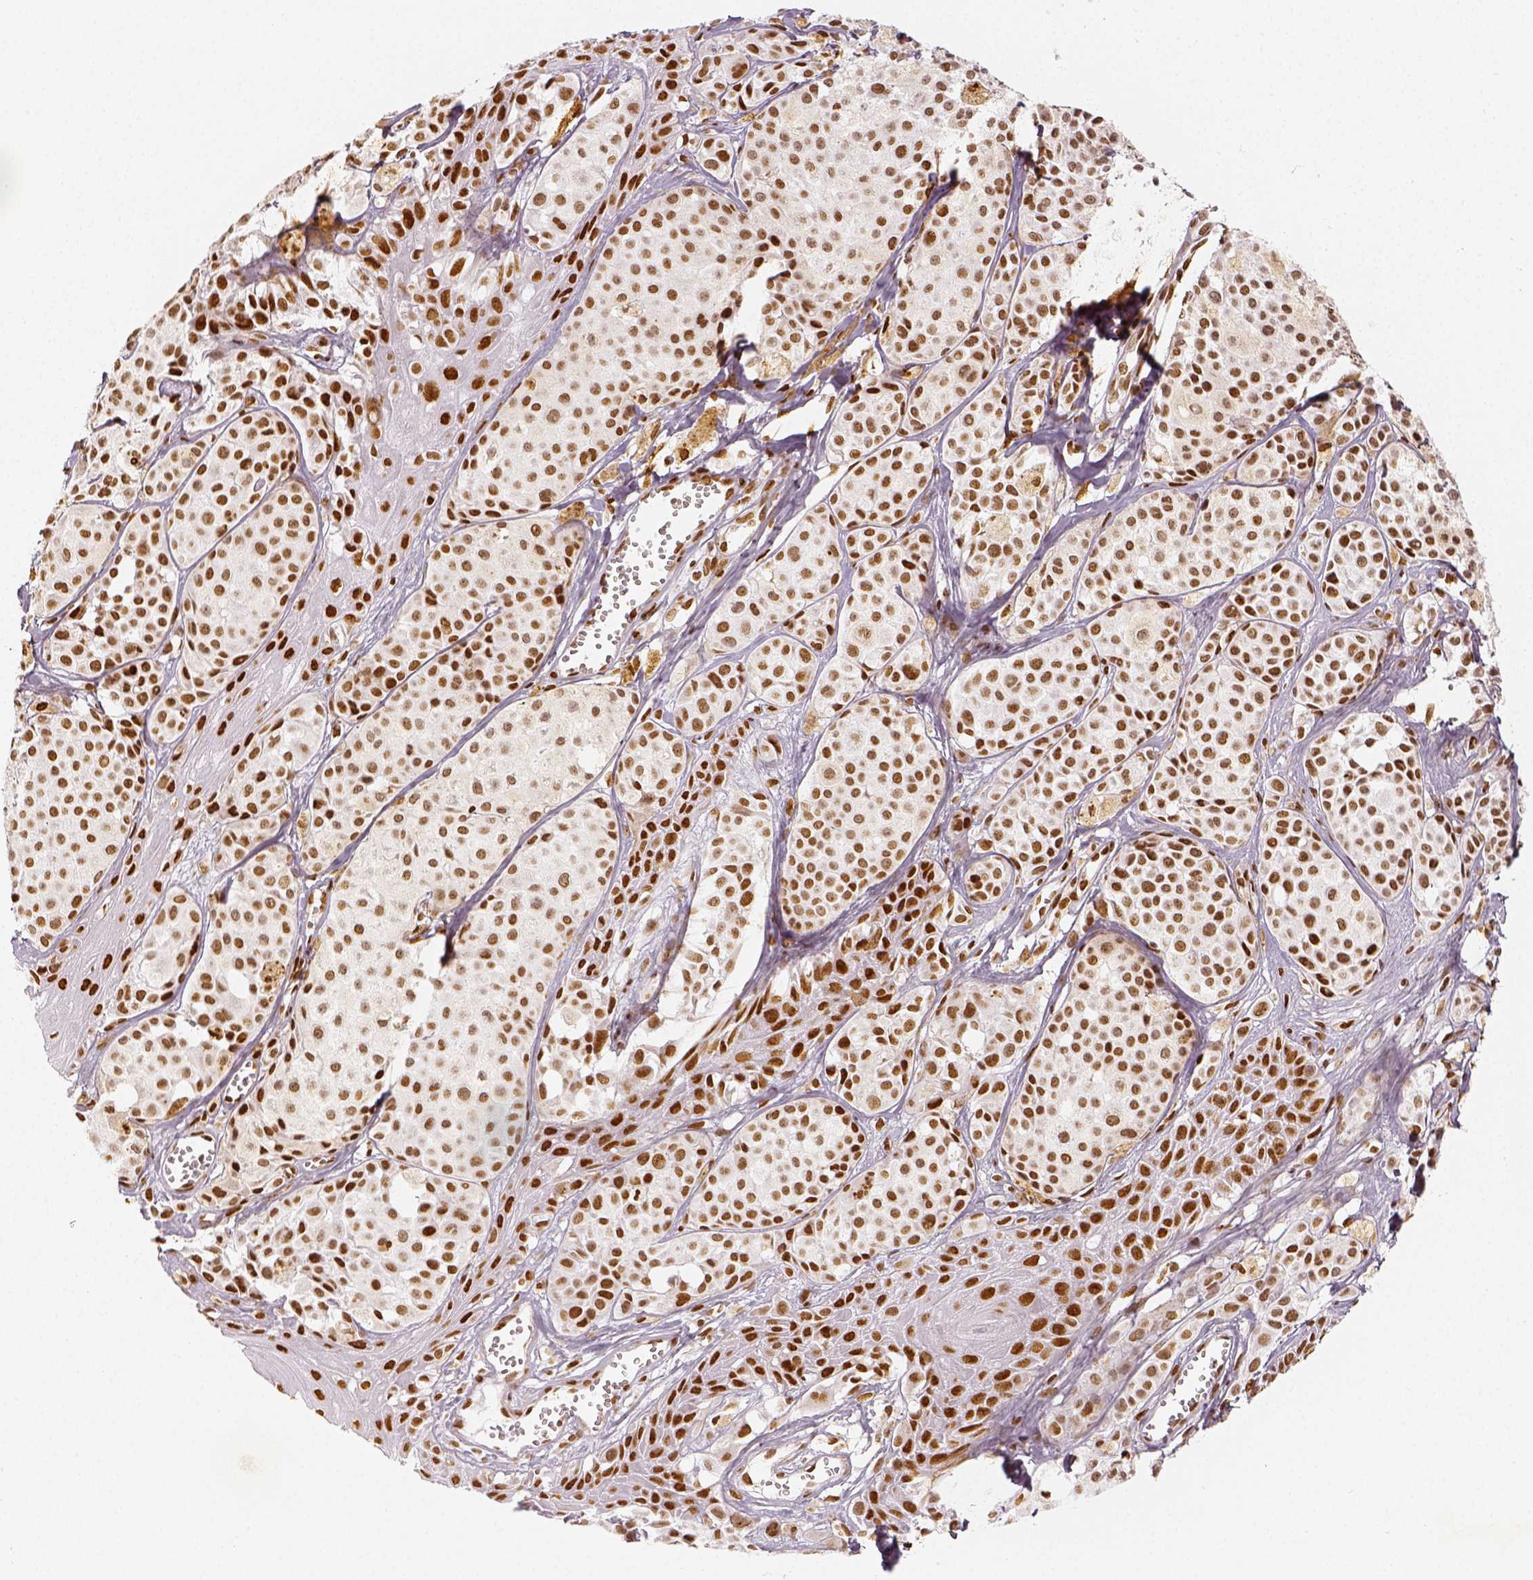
{"staining": {"intensity": "moderate", "quantity": ">75%", "location": "nuclear"}, "tissue": "melanoma", "cell_type": "Tumor cells", "image_type": "cancer", "snomed": [{"axis": "morphology", "description": "Malignant melanoma, NOS"}, {"axis": "topography", "description": "Skin"}], "caption": "Immunohistochemistry micrograph of human melanoma stained for a protein (brown), which displays medium levels of moderate nuclear expression in approximately >75% of tumor cells.", "gene": "KDM5B", "patient": {"sex": "male", "age": 77}}